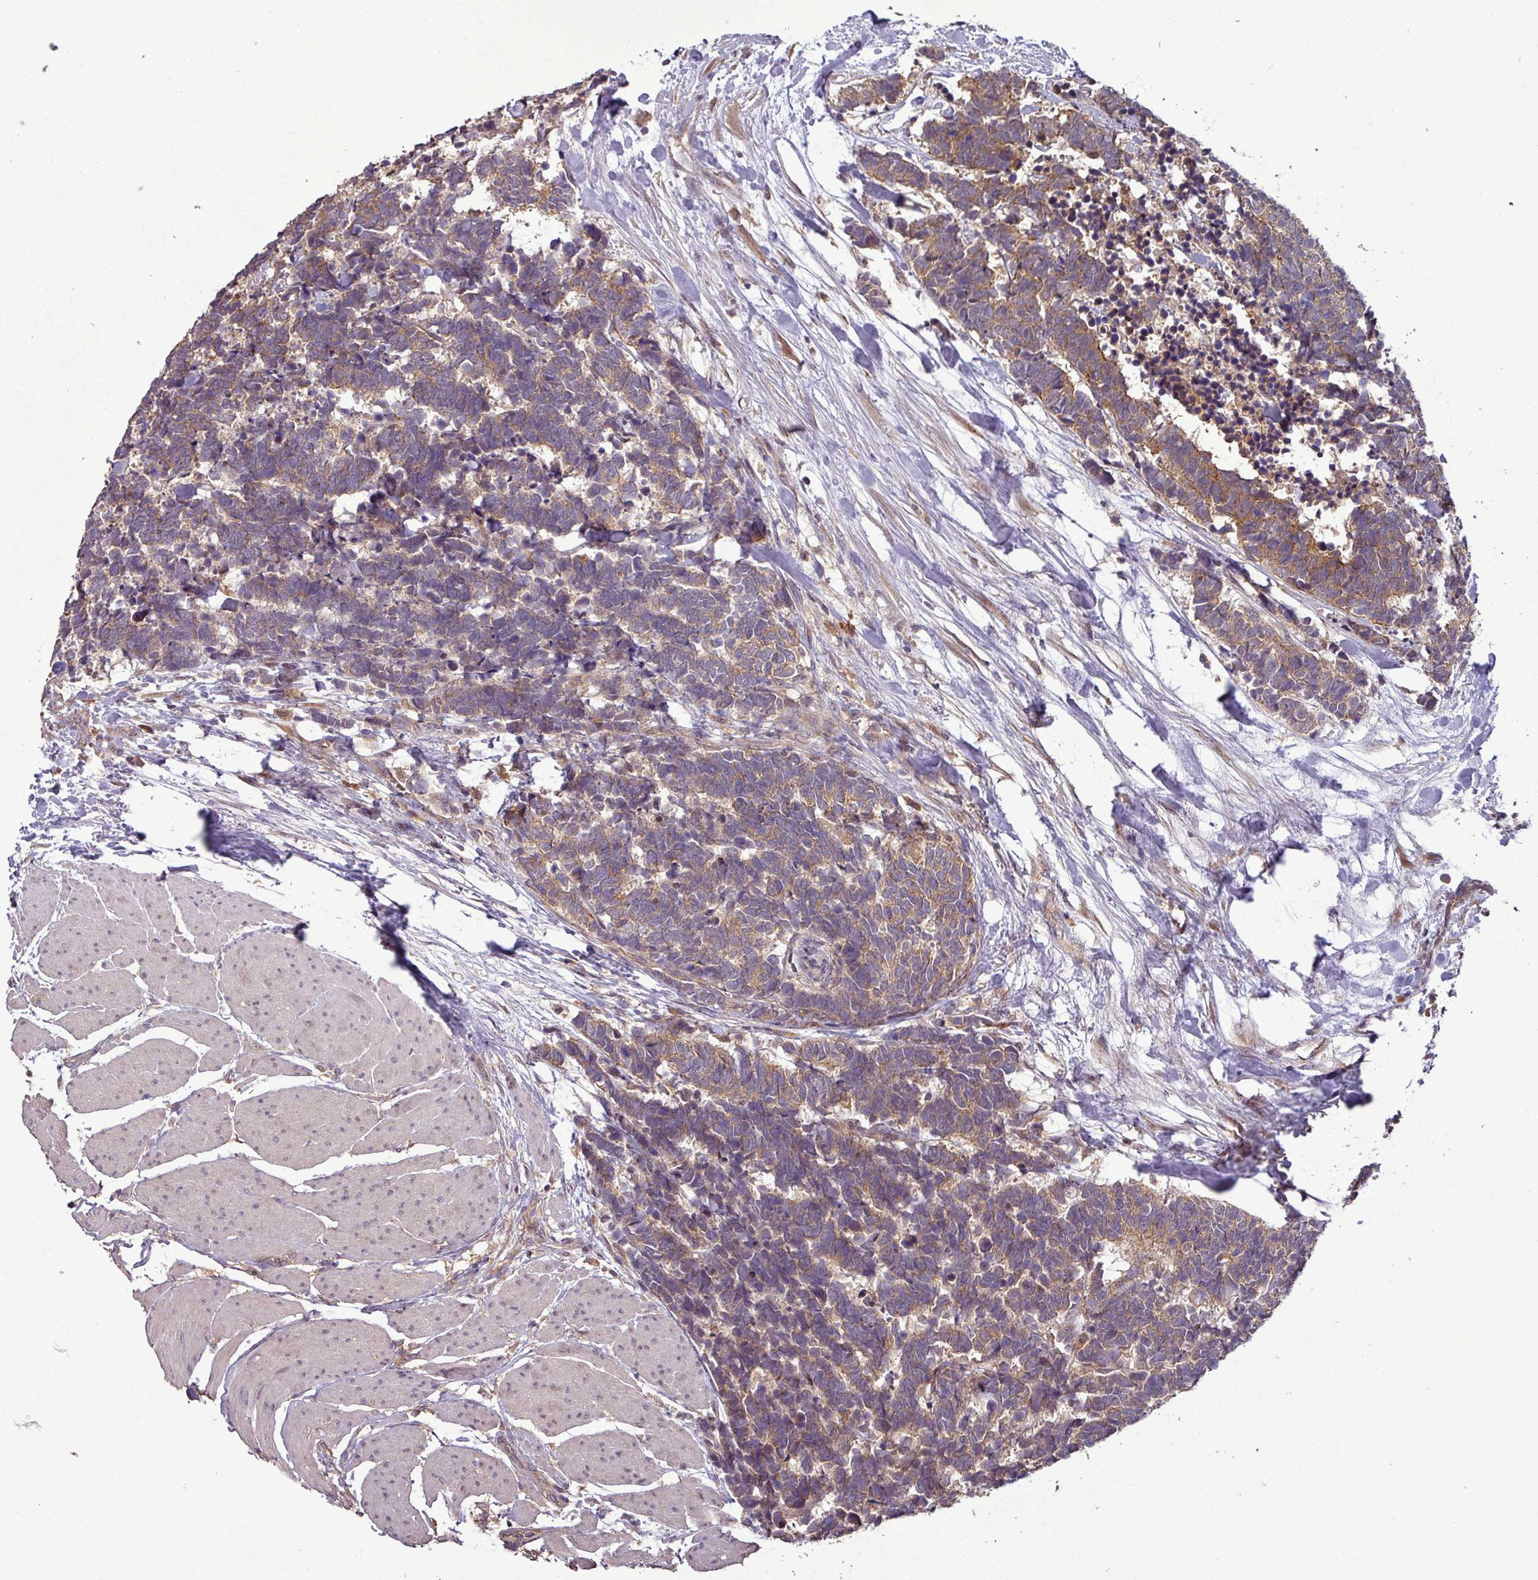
{"staining": {"intensity": "moderate", "quantity": ">75%", "location": "cytoplasmic/membranous"}, "tissue": "carcinoid", "cell_type": "Tumor cells", "image_type": "cancer", "snomed": [{"axis": "morphology", "description": "Carcinoma, NOS"}, {"axis": "morphology", "description": "Carcinoid, malignant, NOS"}, {"axis": "topography", "description": "Urinary bladder"}], "caption": "A brown stain highlights moderate cytoplasmic/membranous staining of a protein in carcinoma tumor cells.", "gene": "NT5C3A", "patient": {"sex": "male", "age": 57}}